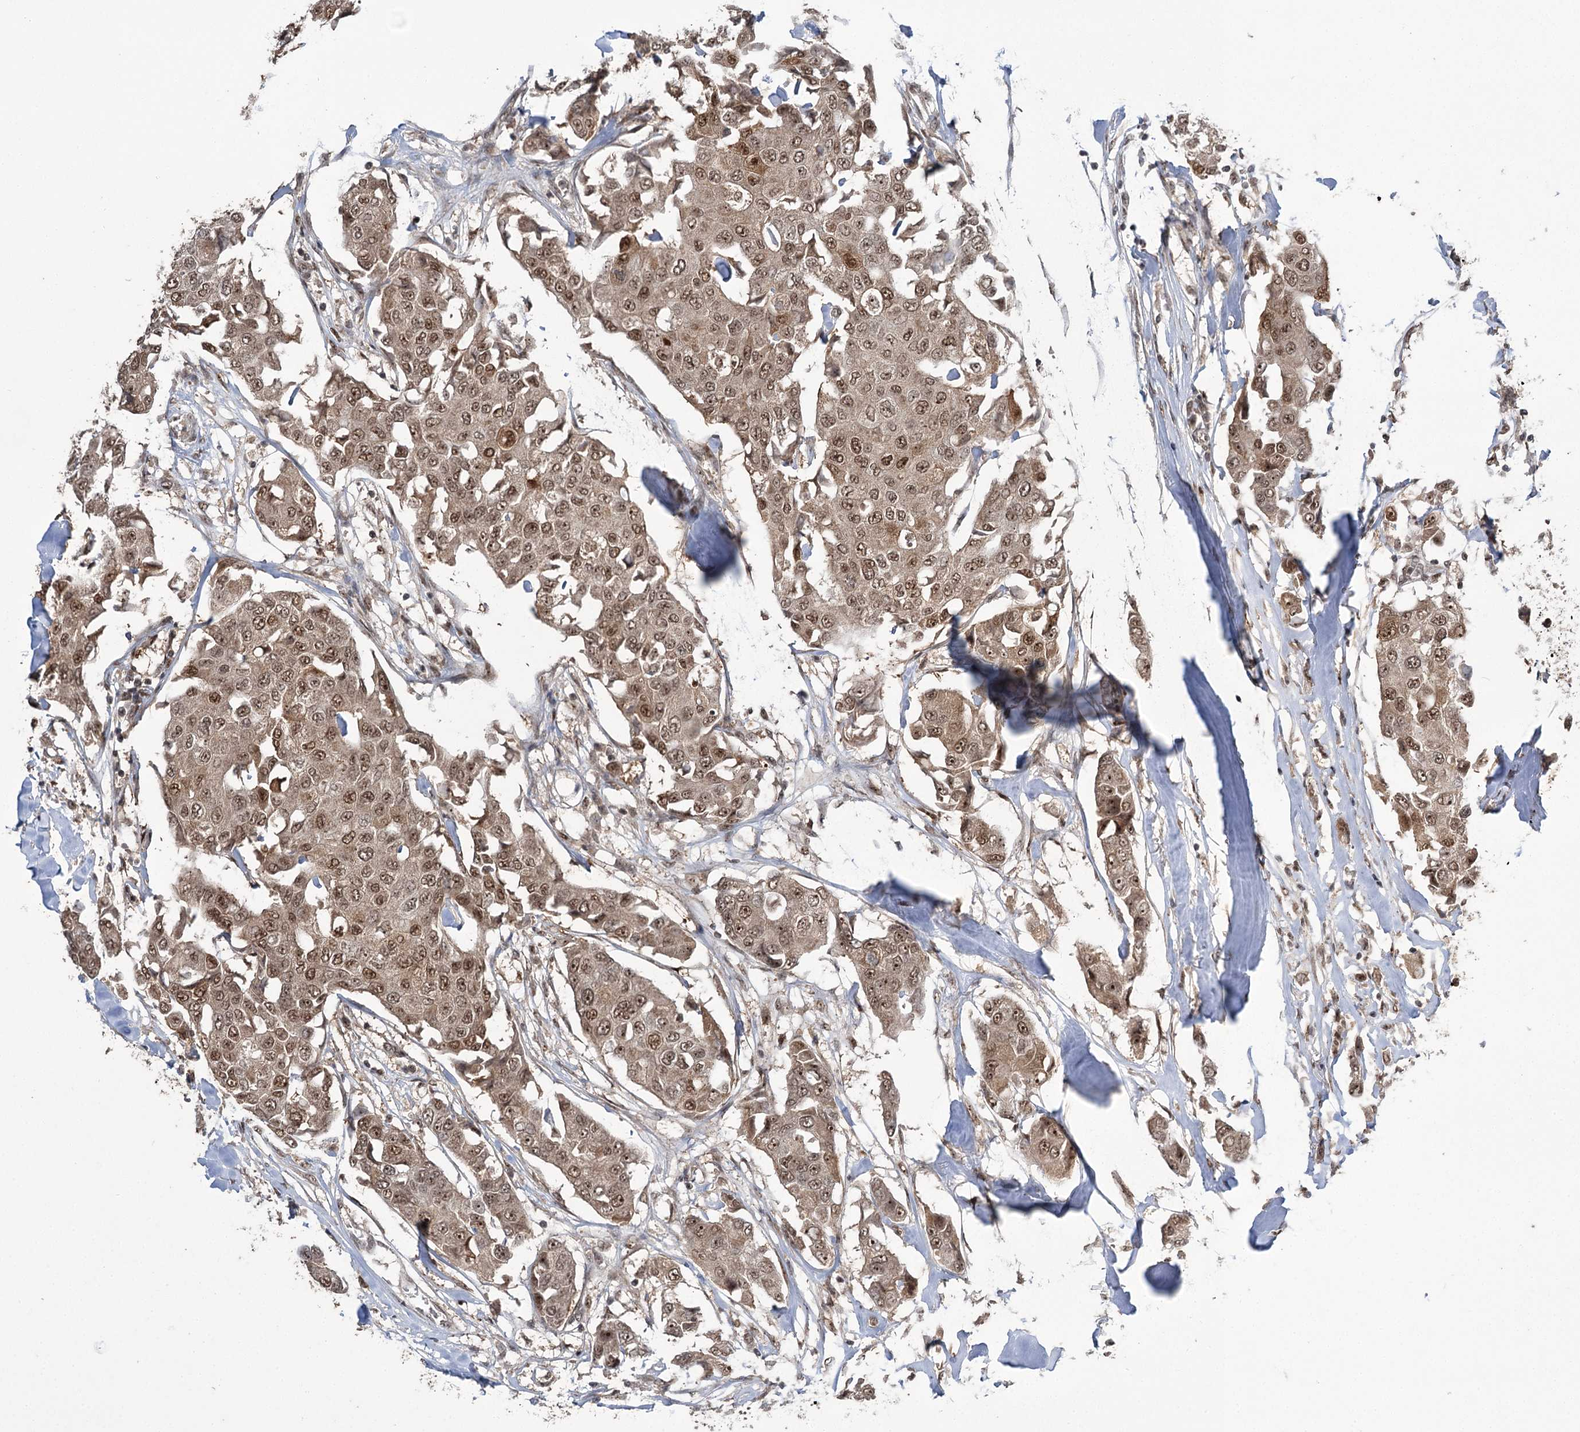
{"staining": {"intensity": "moderate", "quantity": ">75%", "location": "nuclear"}, "tissue": "breast cancer", "cell_type": "Tumor cells", "image_type": "cancer", "snomed": [{"axis": "morphology", "description": "Duct carcinoma"}, {"axis": "topography", "description": "Breast"}], "caption": "Tumor cells reveal medium levels of moderate nuclear positivity in about >75% of cells in human invasive ductal carcinoma (breast).", "gene": "ERCC3", "patient": {"sex": "female", "age": 80}}